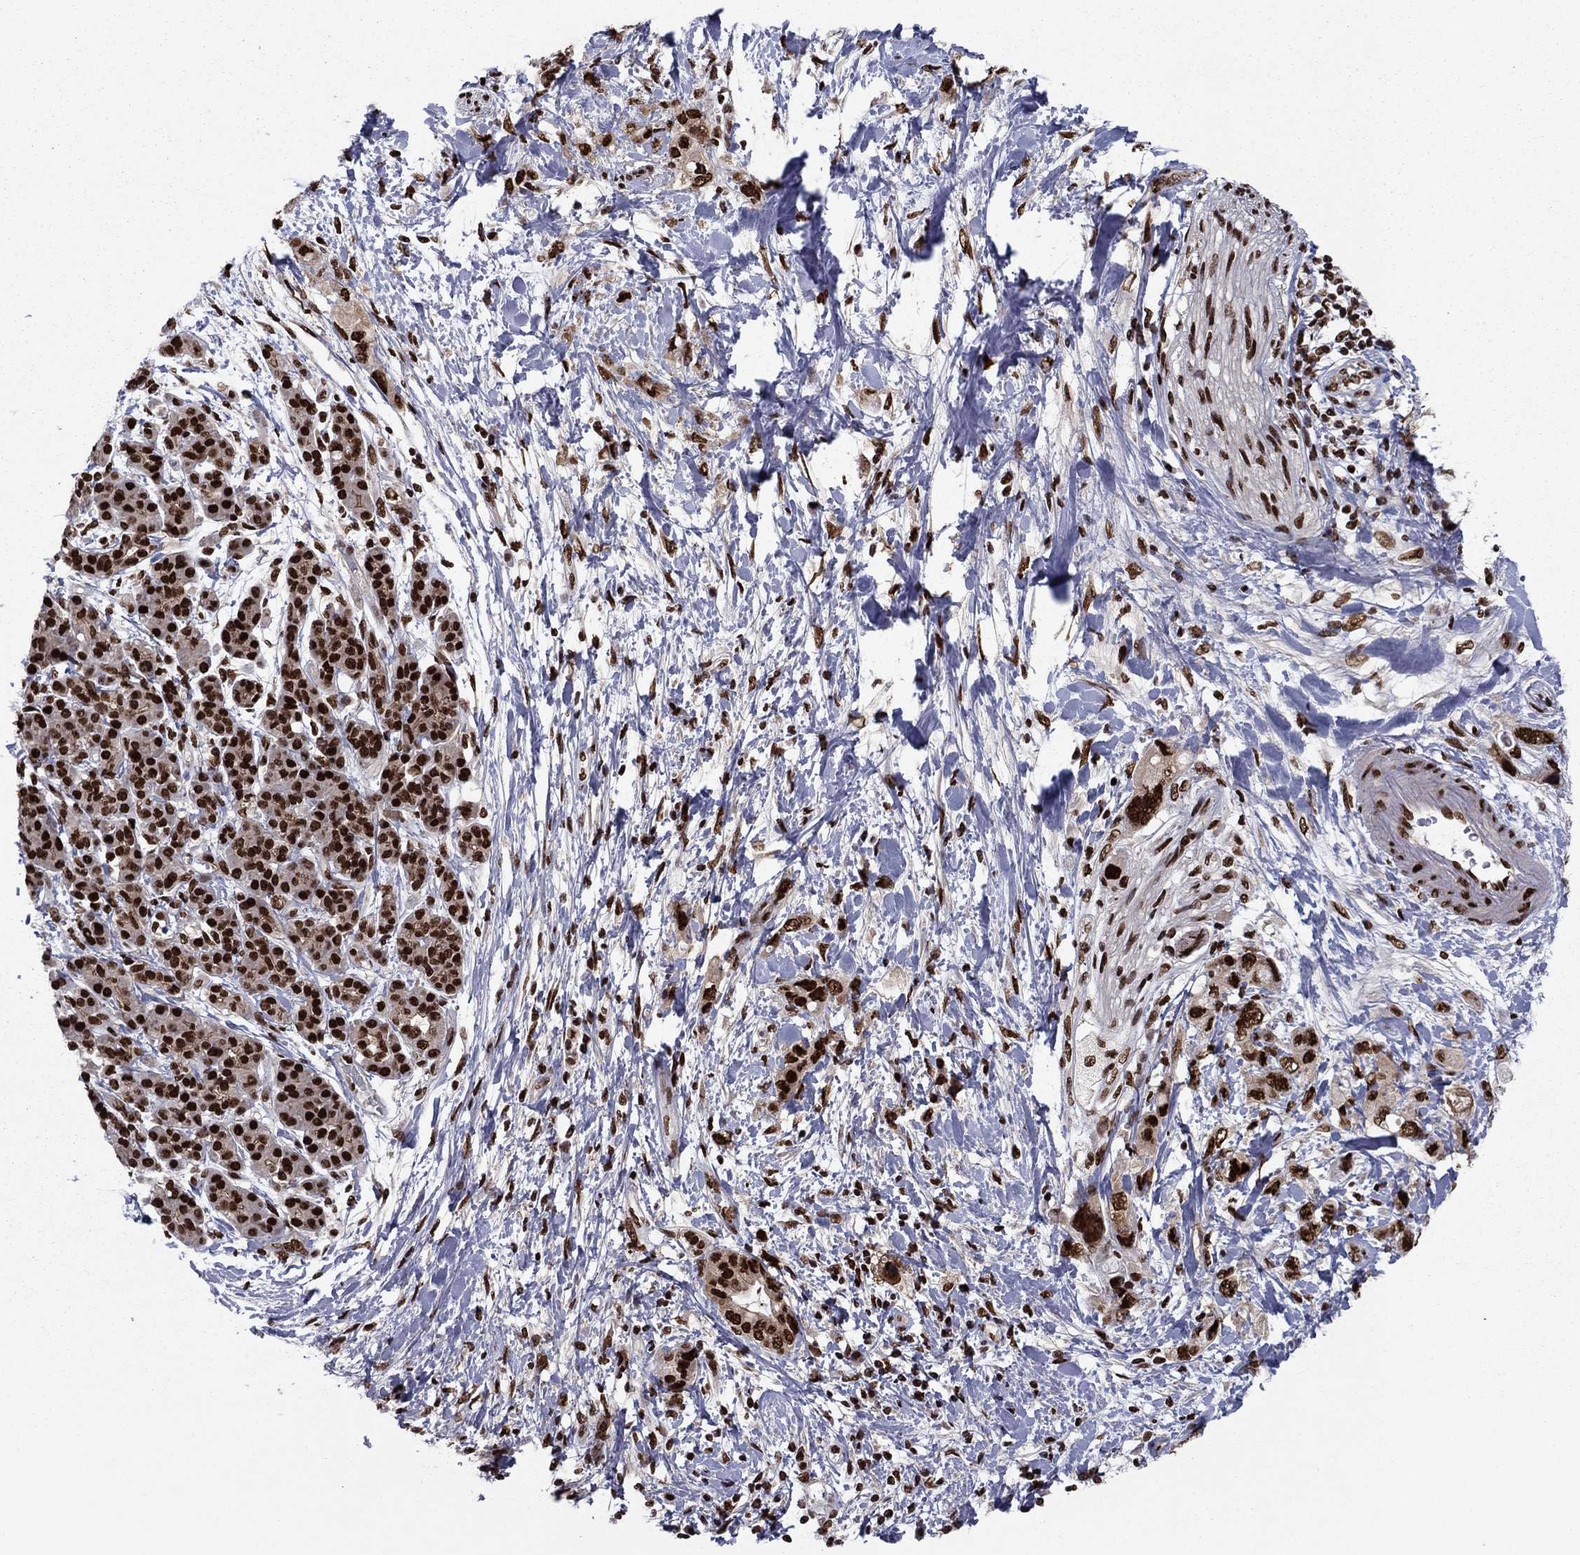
{"staining": {"intensity": "strong", "quantity": ">75%", "location": "nuclear"}, "tissue": "pancreatic cancer", "cell_type": "Tumor cells", "image_type": "cancer", "snomed": [{"axis": "morphology", "description": "Adenocarcinoma, NOS"}, {"axis": "topography", "description": "Pancreas"}], "caption": "A histopathology image showing strong nuclear expression in approximately >75% of tumor cells in pancreatic cancer (adenocarcinoma), as visualized by brown immunohistochemical staining.", "gene": "USP54", "patient": {"sex": "female", "age": 56}}